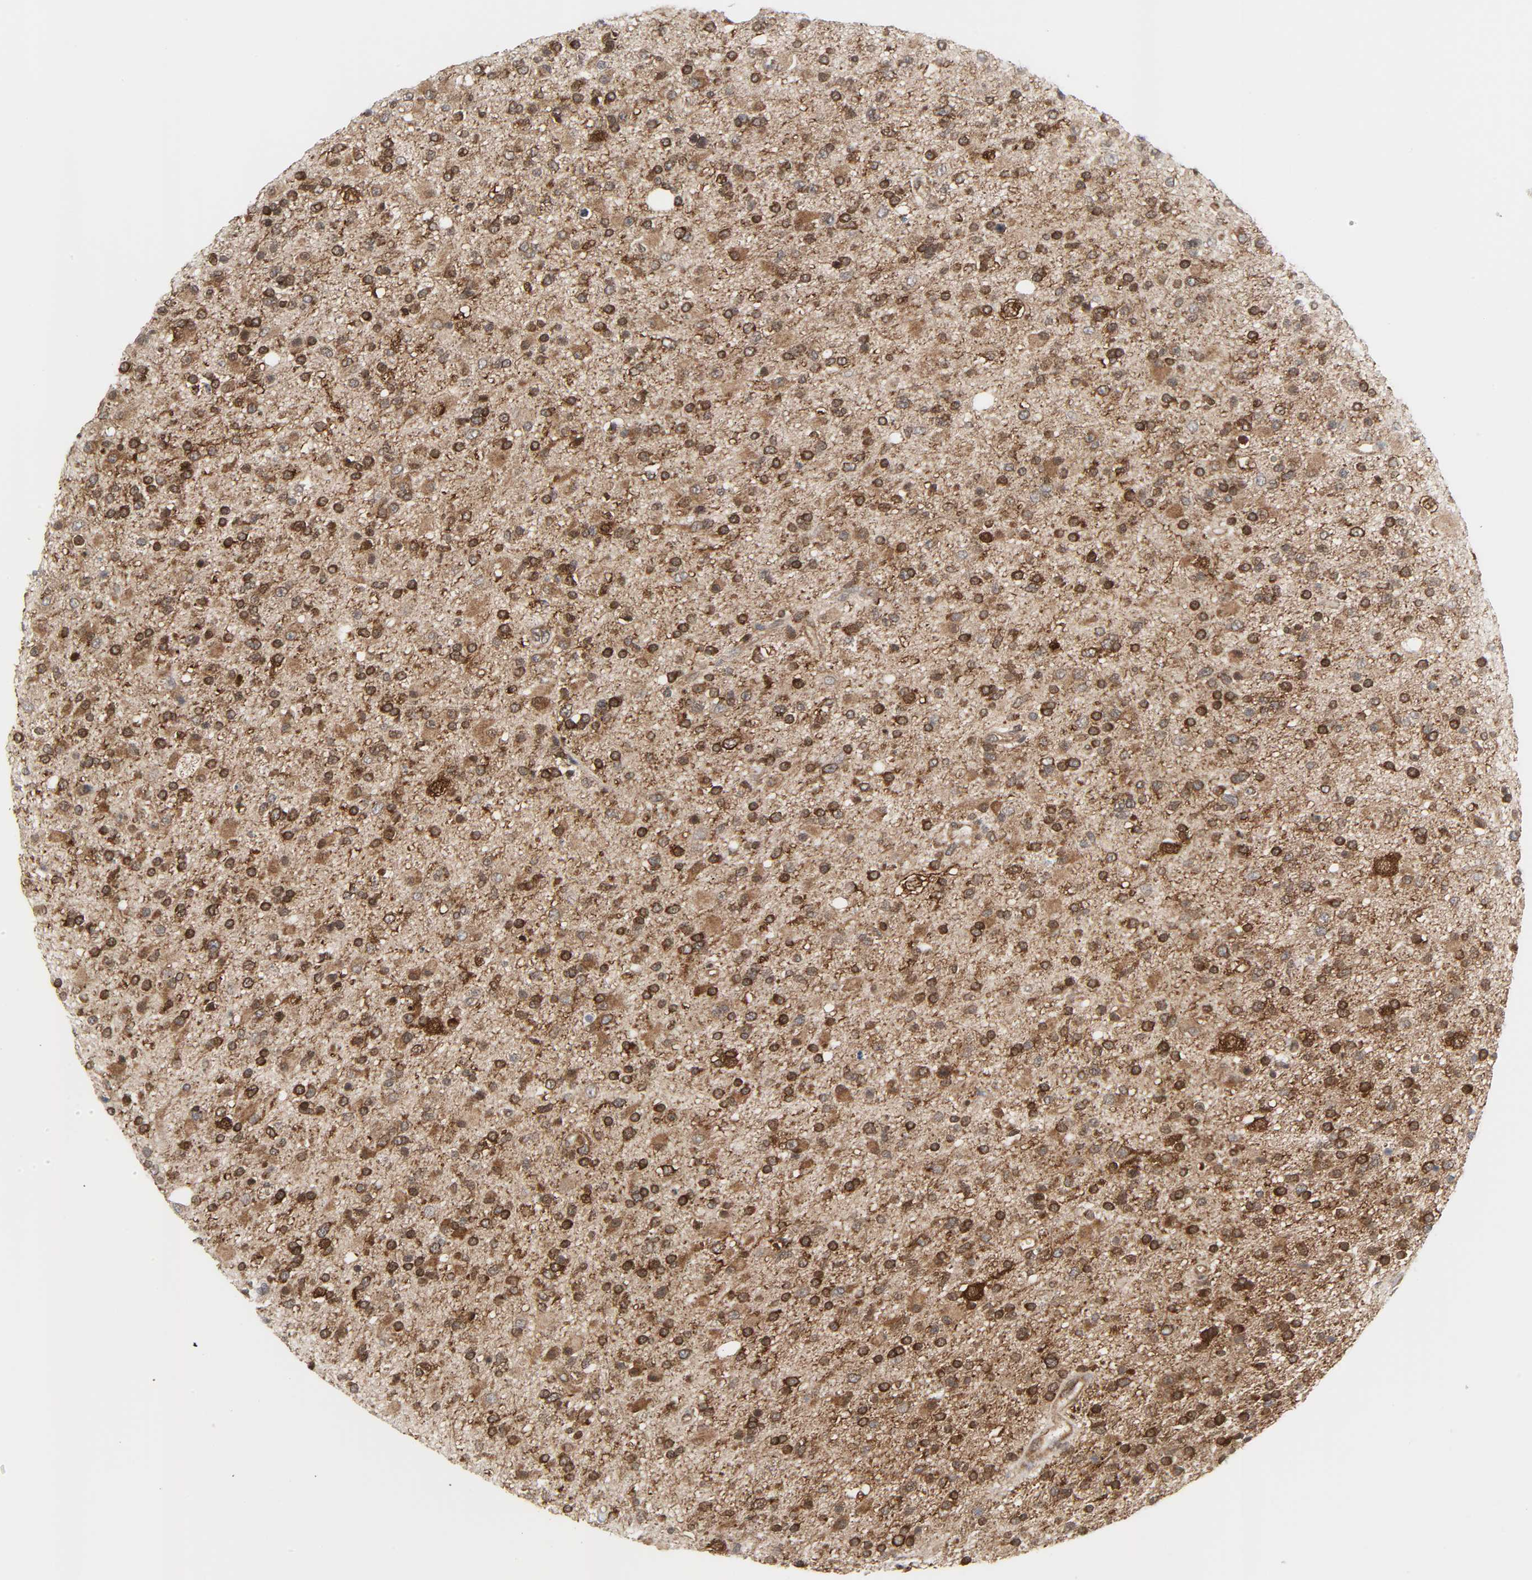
{"staining": {"intensity": "strong", "quantity": ">75%", "location": "cytoplasmic/membranous"}, "tissue": "glioma", "cell_type": "Tumor cells", "image_type": "cancer", "snomed": [{"axis": "morphology", "description": "Glioma, malignant, High grade"}, {"axis": "topography", "description": "Brain"}], "caption": "Tumor cells exhibit high levels of strong cytoplasmic/membranous staining in about >75% of cells in malignant glioma (high-grade).", "gene": "GSK3A", "patient": {"sex": "male", "age": 33}}